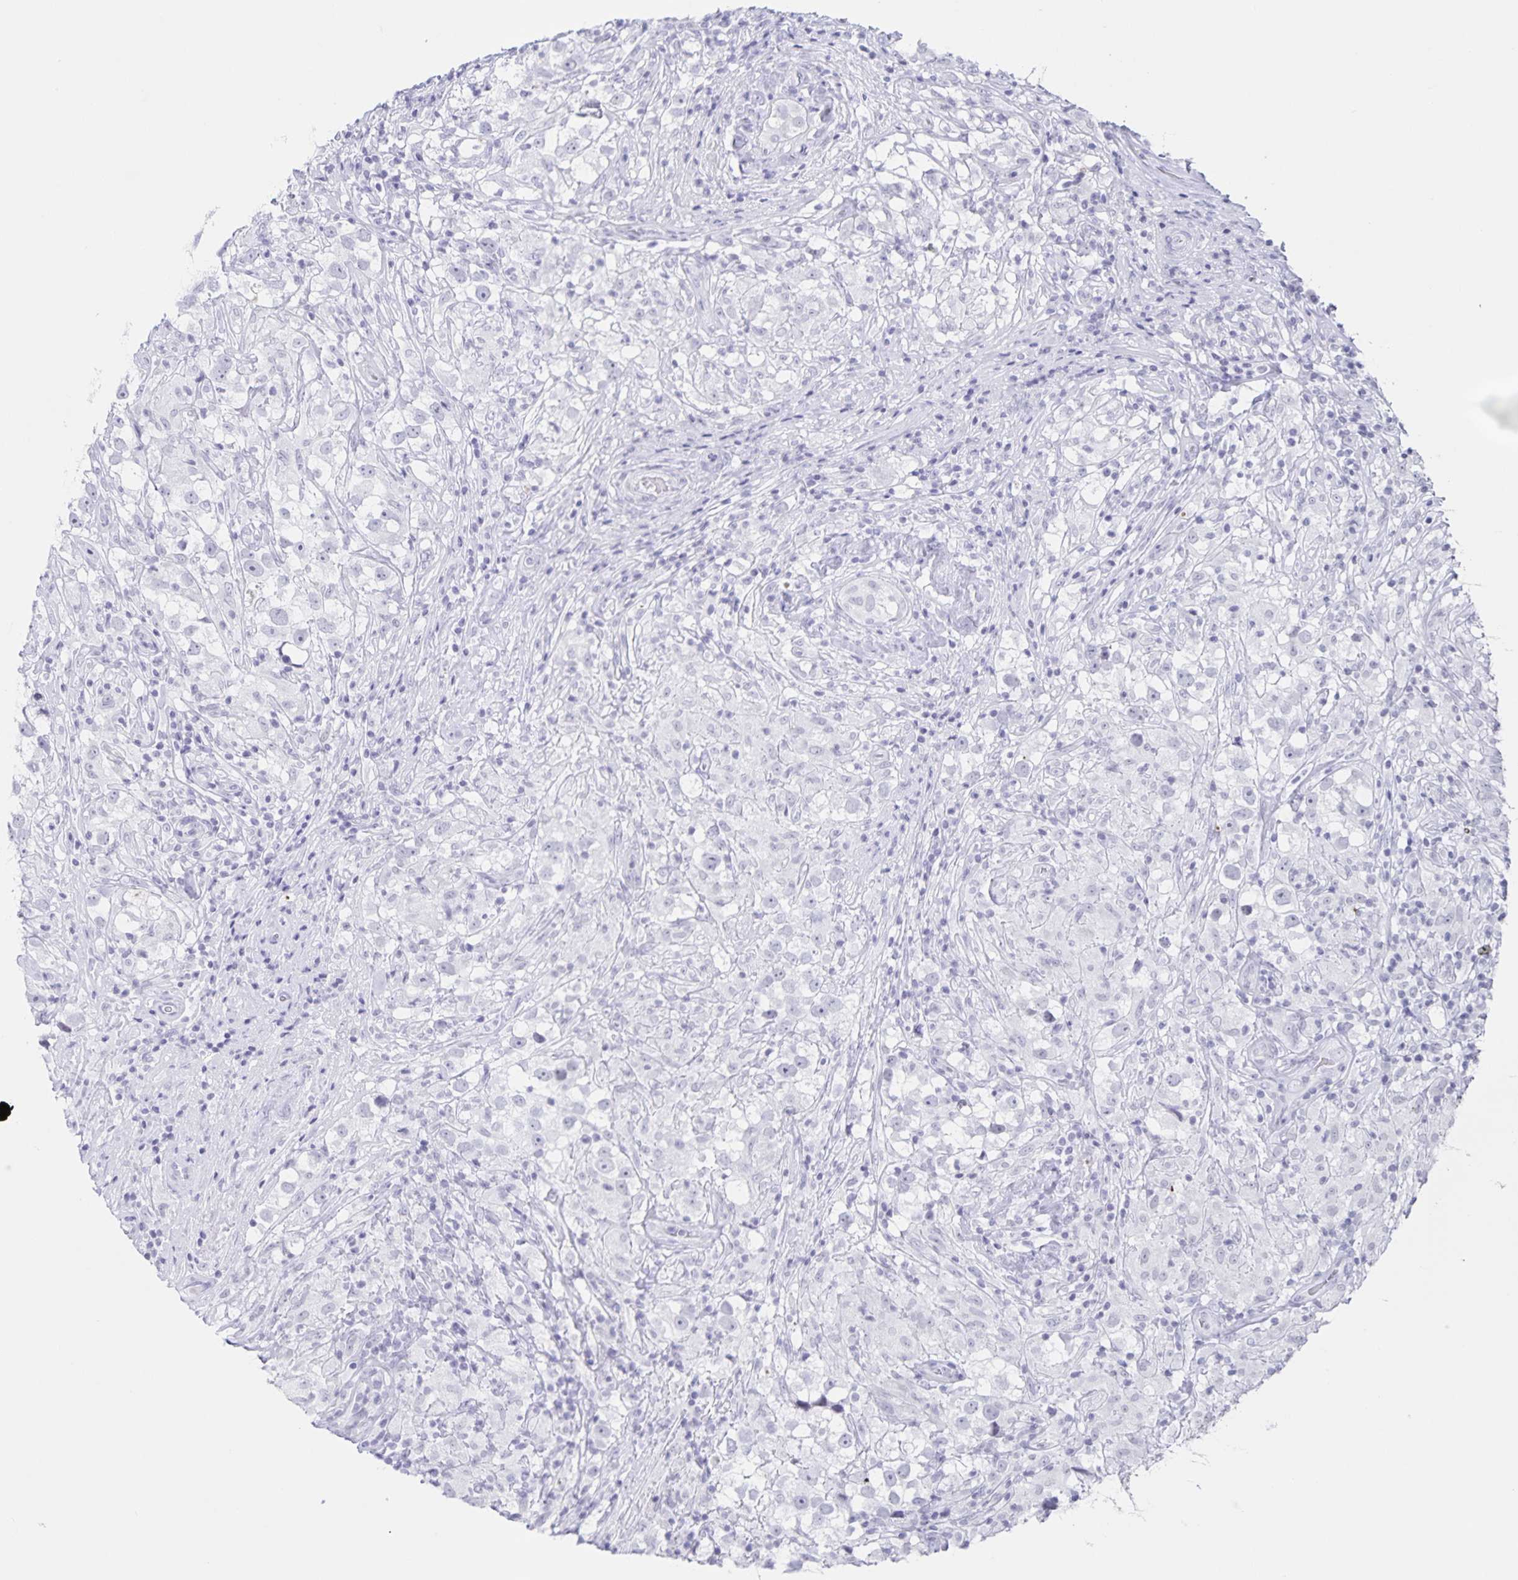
{"staining": {"intensity": "negative", "quantity": "none", "location": "none"}, "tissue": "testis cancer", "cell_type": "Tumor cells", "image_type": "cancer", "snomed": [{"axis": "morphology", "description": "Seminoma, NOS"}, {"axis": "topography", "description": "Testis"}], "caption": "Immunohistochemistry (IHC) histopathology image of neoplastic tissue: testis cancer stained with DAB (3,3'-diaminobenzidine) reveals no significant protein expression in tumor cells.", "gene": "LCE6A", "patient": {"sex": "male", "age": 46}}